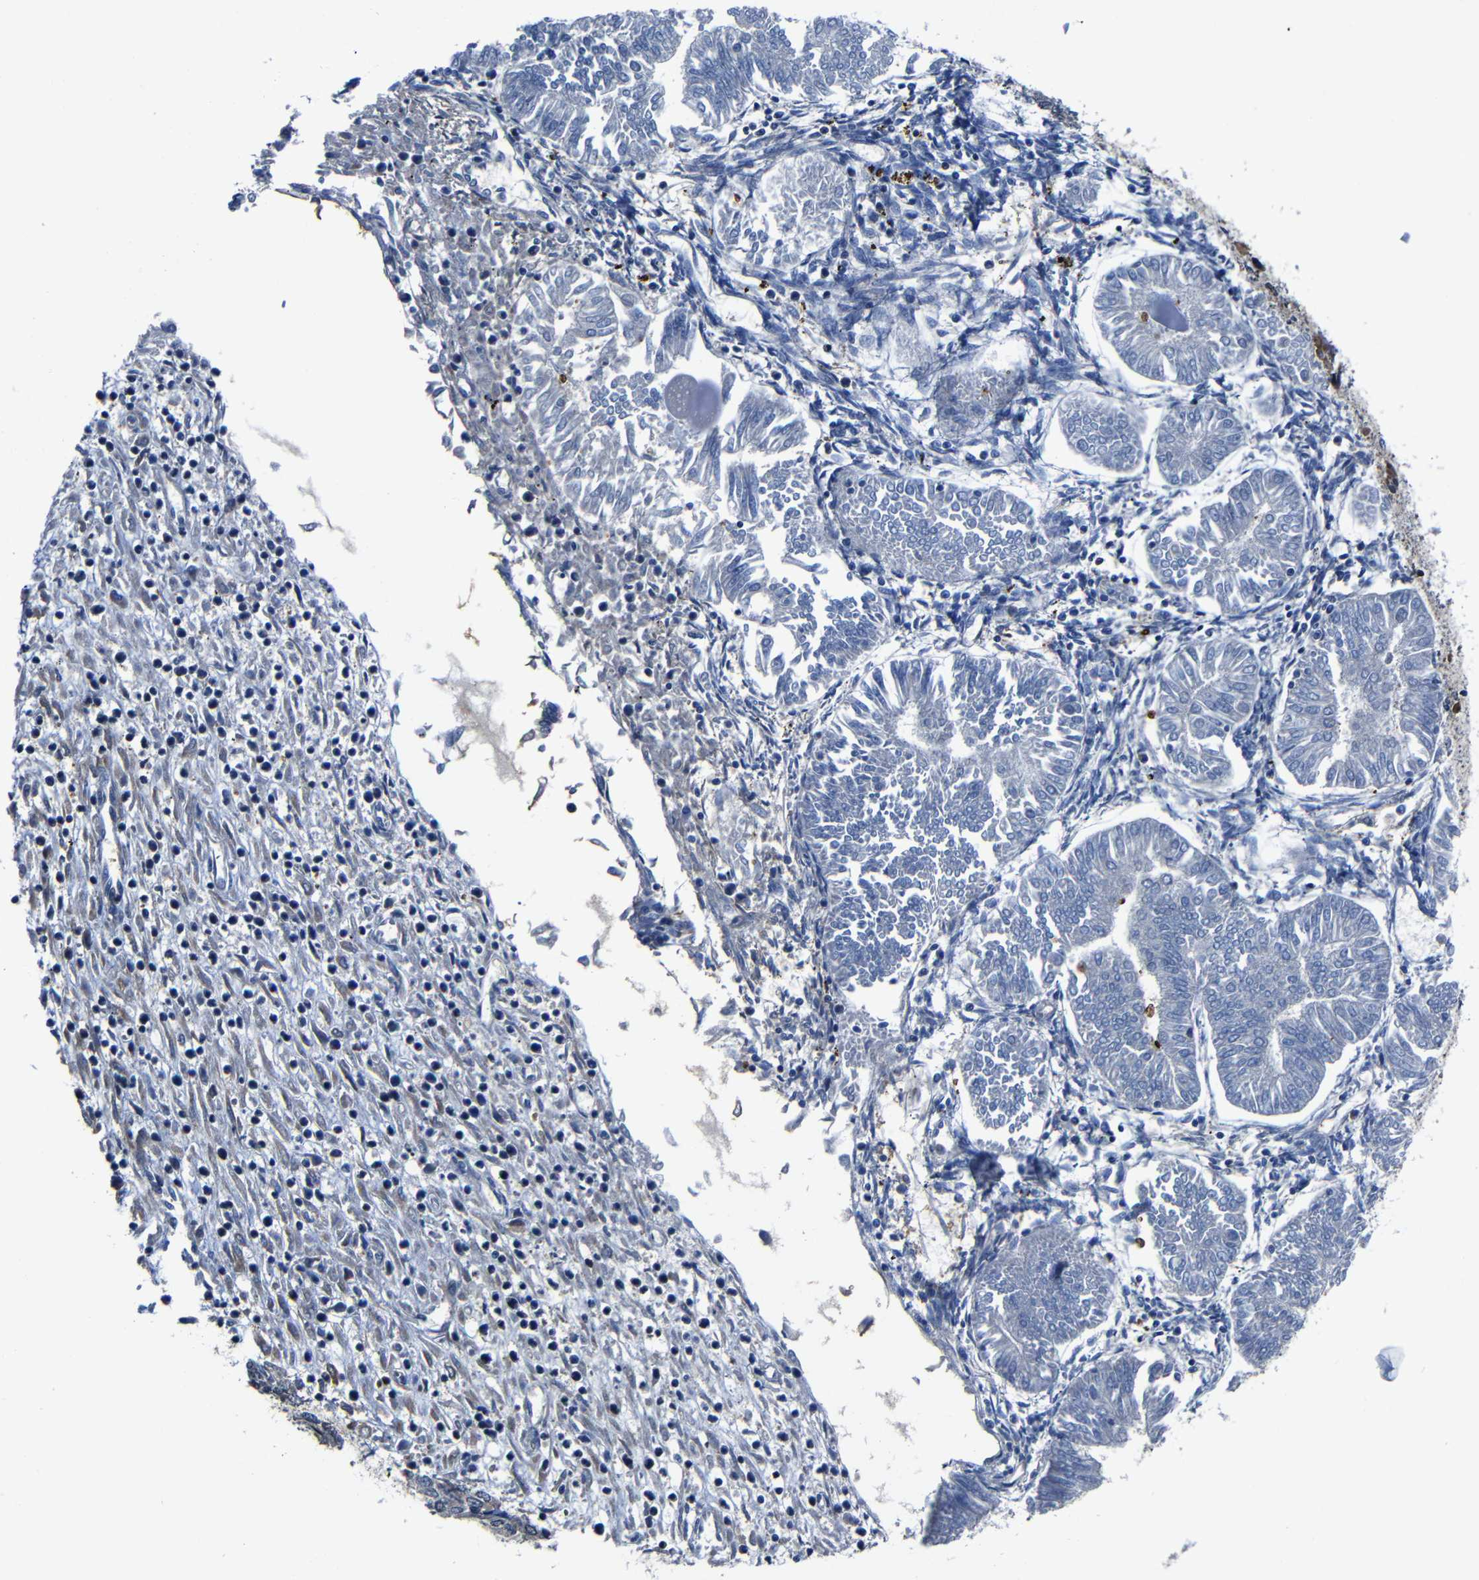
{"staining": {"intensity": "negative", "quantity": "none", "location": "none"}, "tissue": "endometrial cancer", "cell_type": "Tumor cells", "image_type": "cancer", "snomed": [{"axis": "morphology", "description": "Adenocarcinoma, NOS"}, {"axis": "topography", "description": "Endometrium"}], "caption": "IHC photomicrograph of neoplastic tissue: human endometrial cancer stained with DAB (3,3'-diaminobenzidine) displays no significant protein positivity in tumor cells.", "gene": "KIAA0513", "patient": {"sex": "female", "age": 53}}